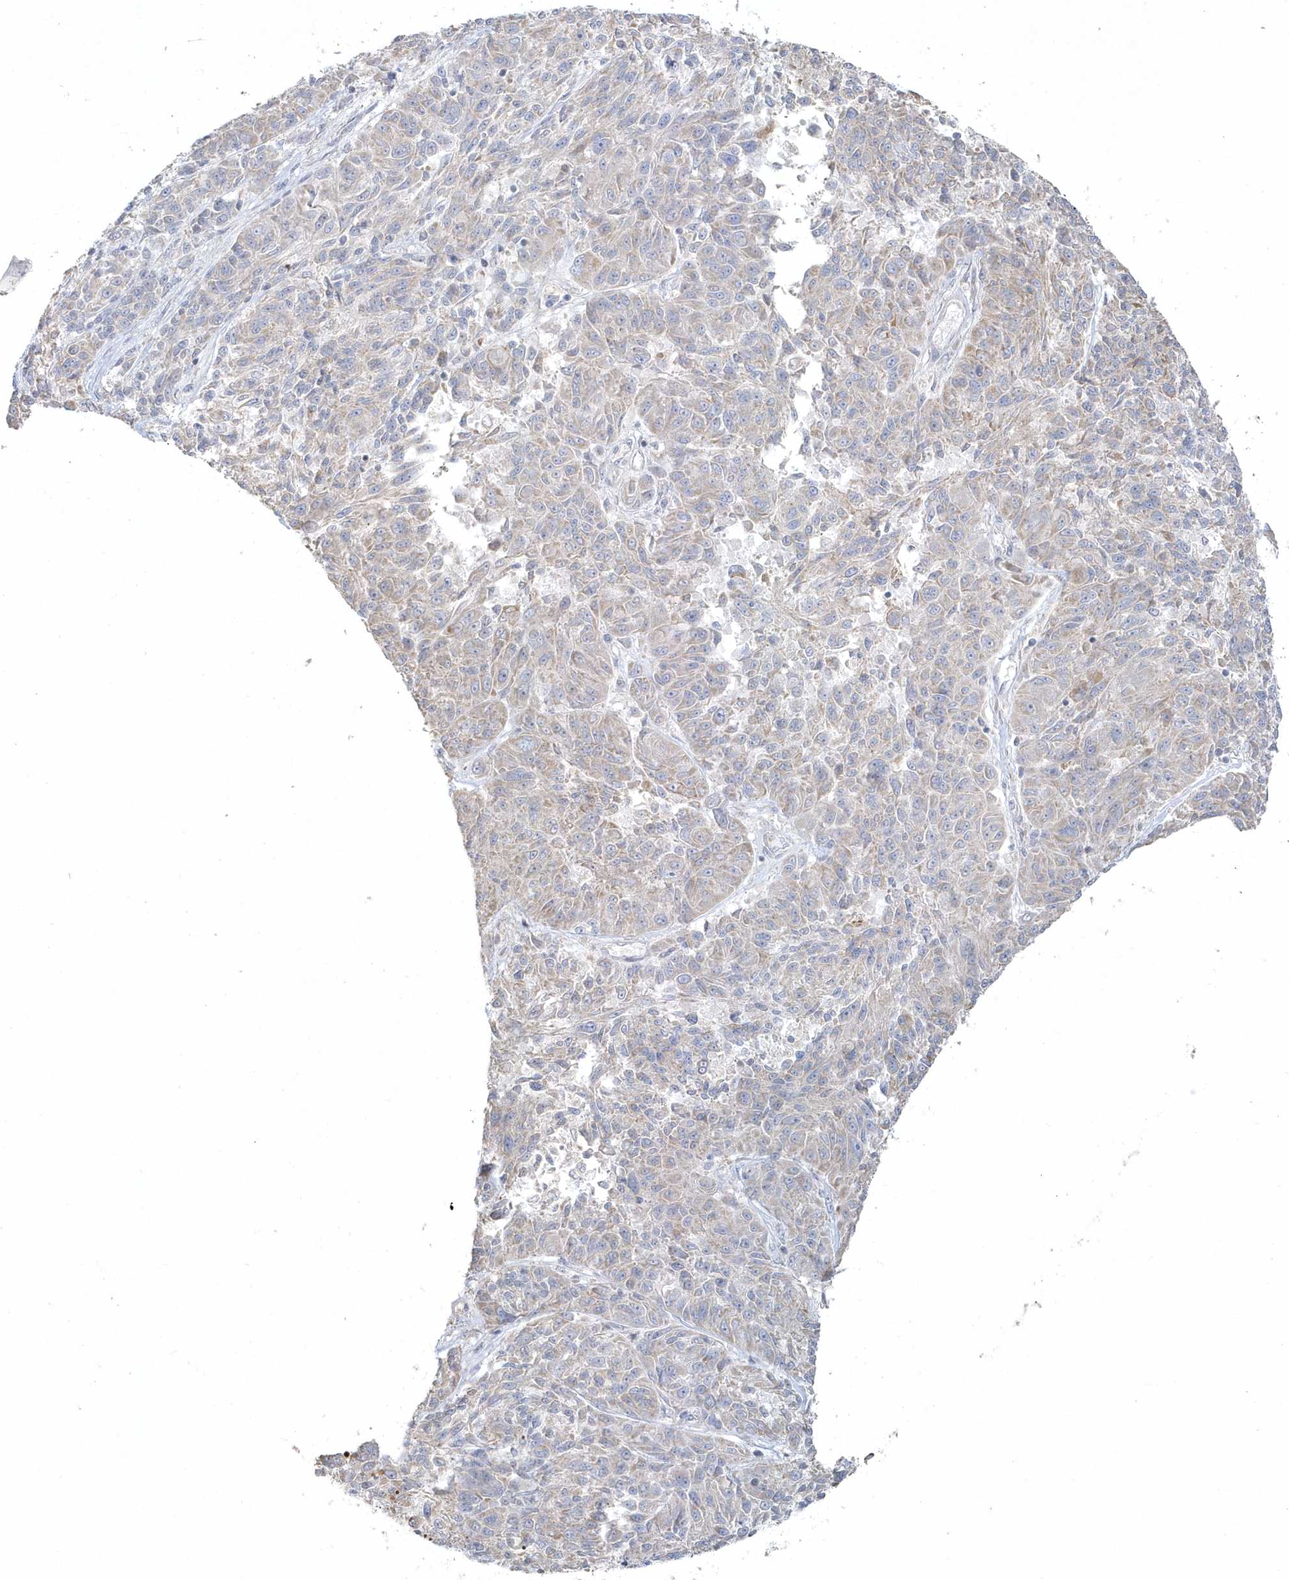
{"staining": {"intensity": "weak", "quantity": "<25%", "location": "cytoplasmic/membranous"}, "tissue": "melanoma", "cell_type": "Tumor cells", "image_type": "cancer", "snomed": [{"axis": "morphology", "description": "Malignant melanoma, NOS"}, {"axis": "topography", "description": "Skin"}], "caption": "The image demonstrates no significant positivity in tumor cells of malignant melanoma.", "gene": "BLTP3A", "patient": {"sex": "male", "age": 53}}